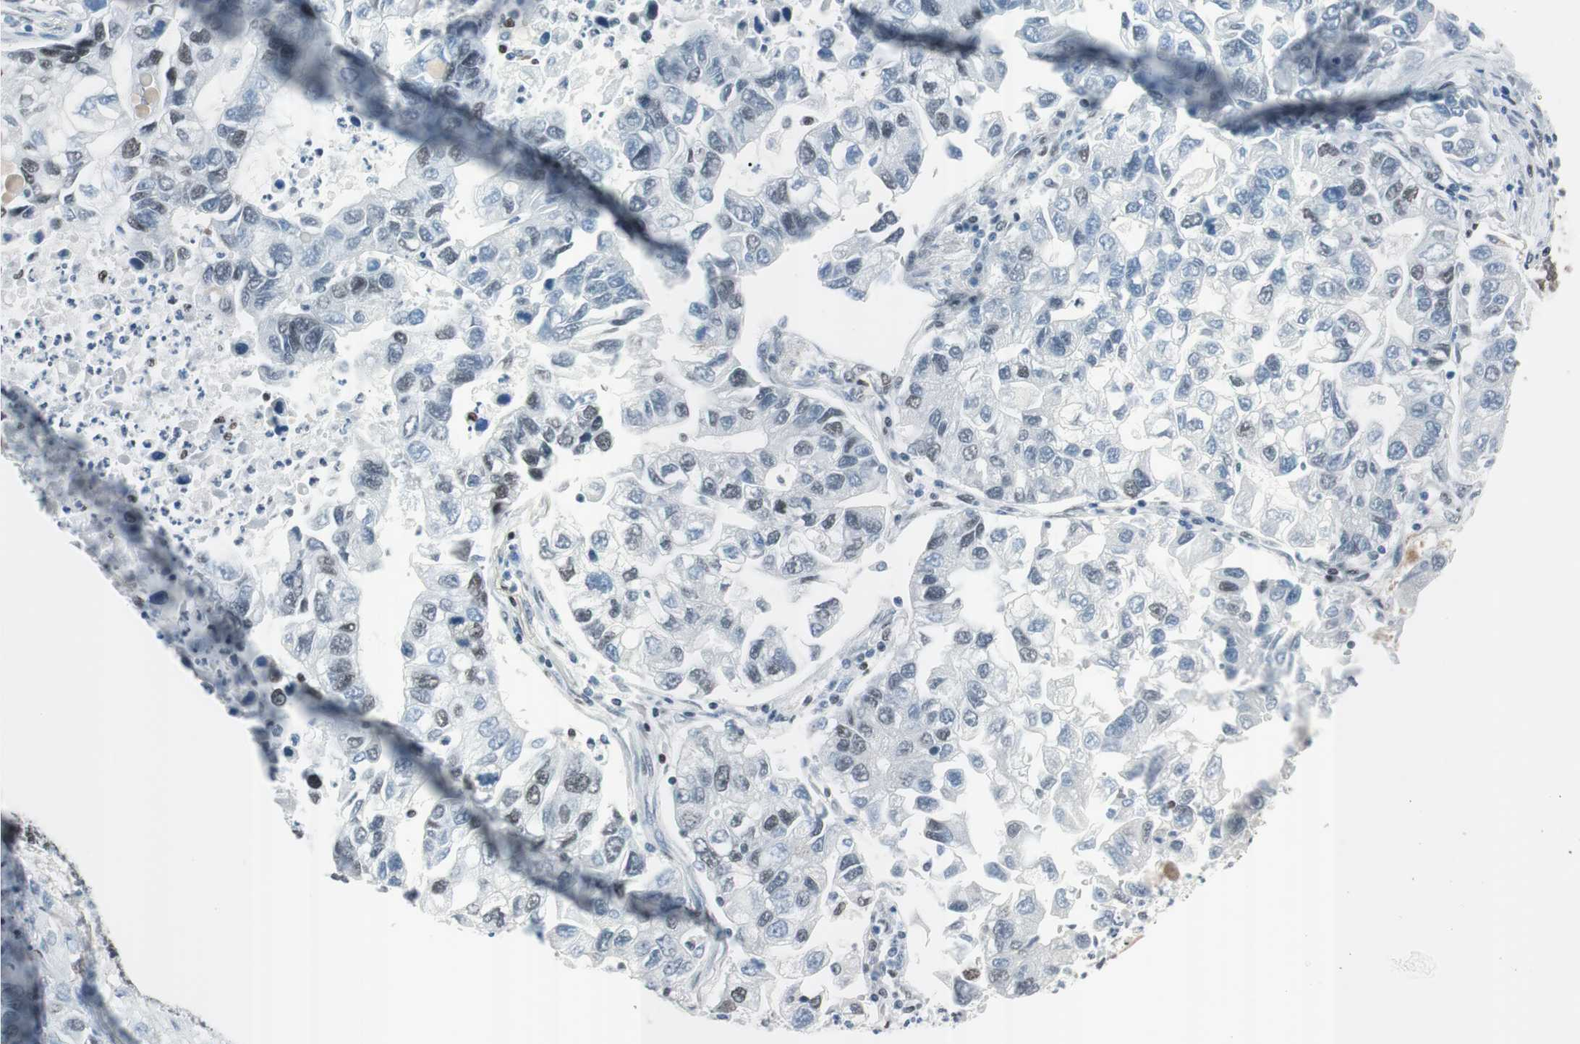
{"staining": {"intensity": "weak", "quantity": "<25%", "location": "nuclear"}, "tissue": "lung cancer", "cell_type": "Tumor cells", "image_type": "cancer", "snomed": [{"axis": "morphology", "description": "Adenocarcinoma, NOS"}, {"axis": "topography", "description": "Lung"}], "caption": "Immunohistochemical staining of human lung adenocarcinoma displays no significant expression in tumor cells.", "gene": "ARID1A", "patient": {"sex": "female", "age": 51}}